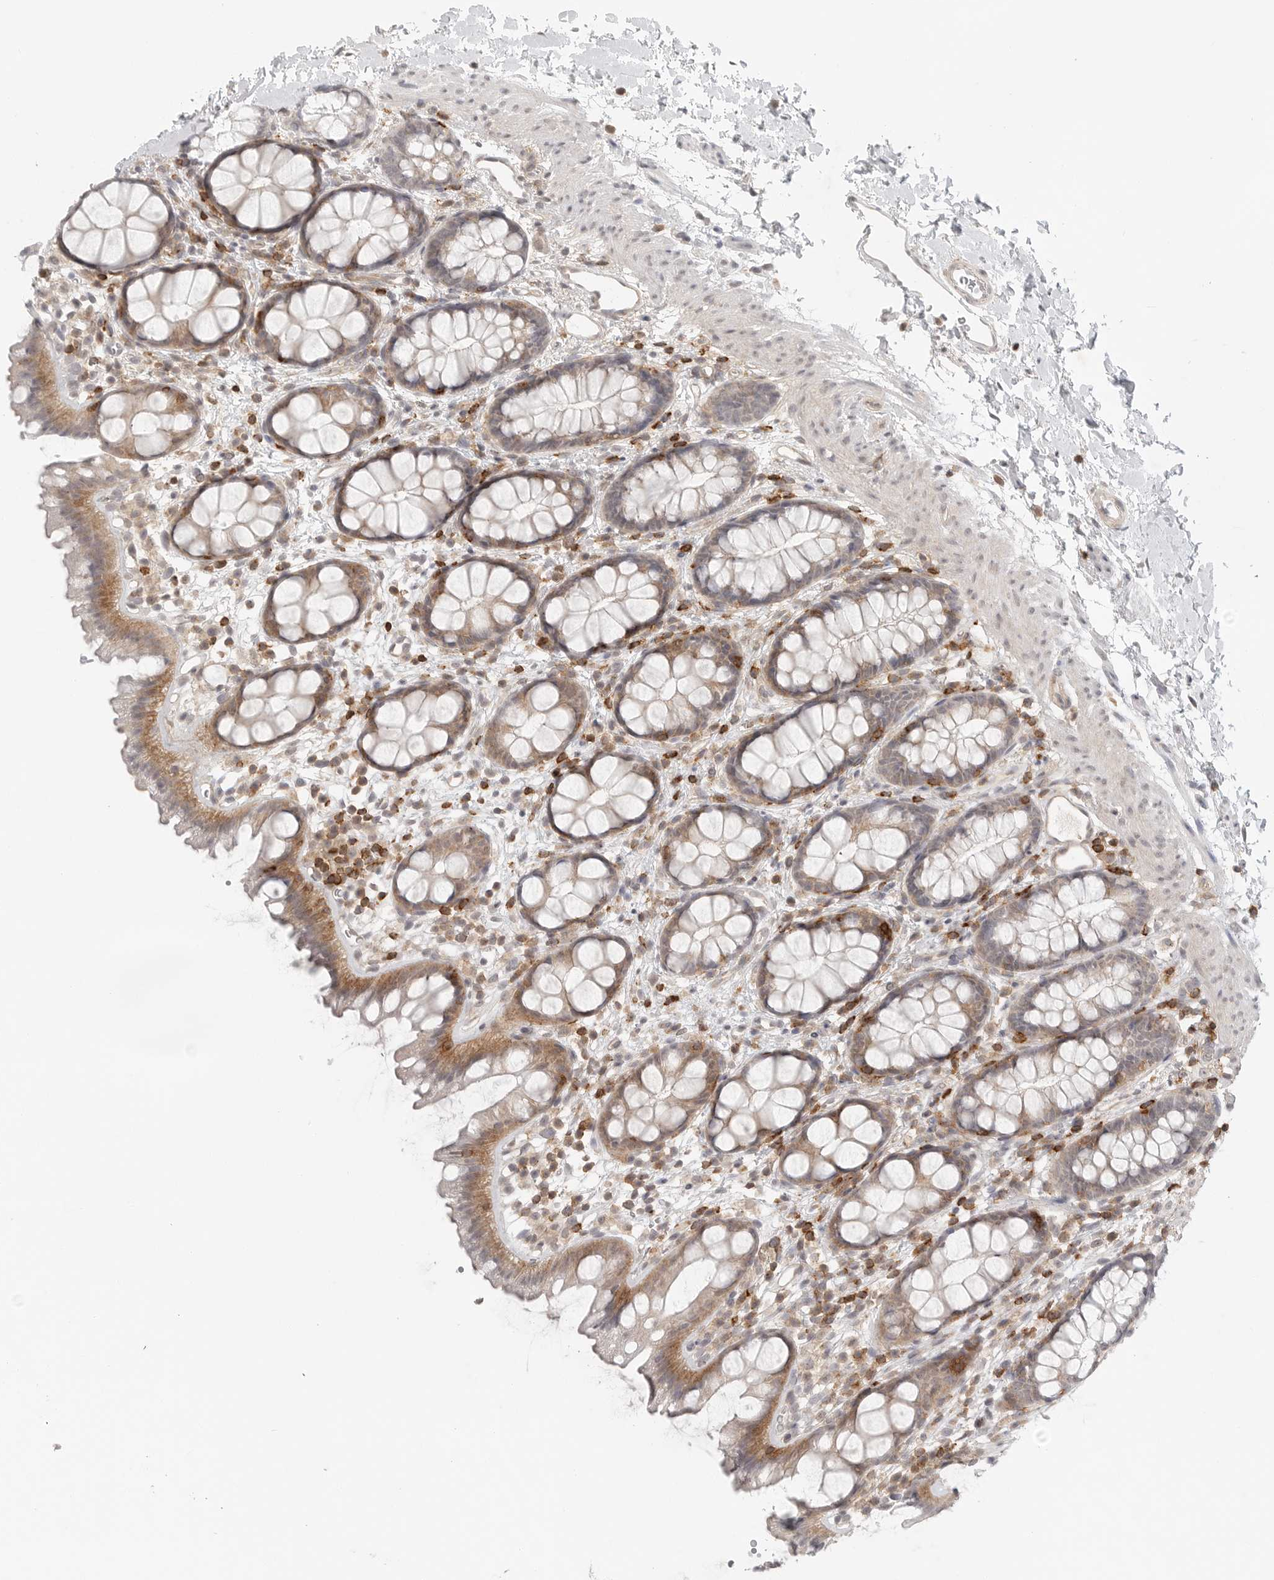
{"staining": {"intensity": "weak", "quantity": "25%-75%", "location": "cytoplasmic/membranous"}, "tissue": "rectum", "cell_type": "Glandular cells", "image_type": "normal", "snomed": [{"axis": "morphology", "description": "Normal tissue, NOS"}, {"axis": "topography", "description": "Rectum"}], "caption": "The photomicrograph reveals immunohistochemical staining of normal rectum. There is weak cytoplasmic/membranous staining is seen in approximately 25%-75% of glandular cells.", "gene": "SH3KBP1", "patient": {"sex": "female", "age": 65}}